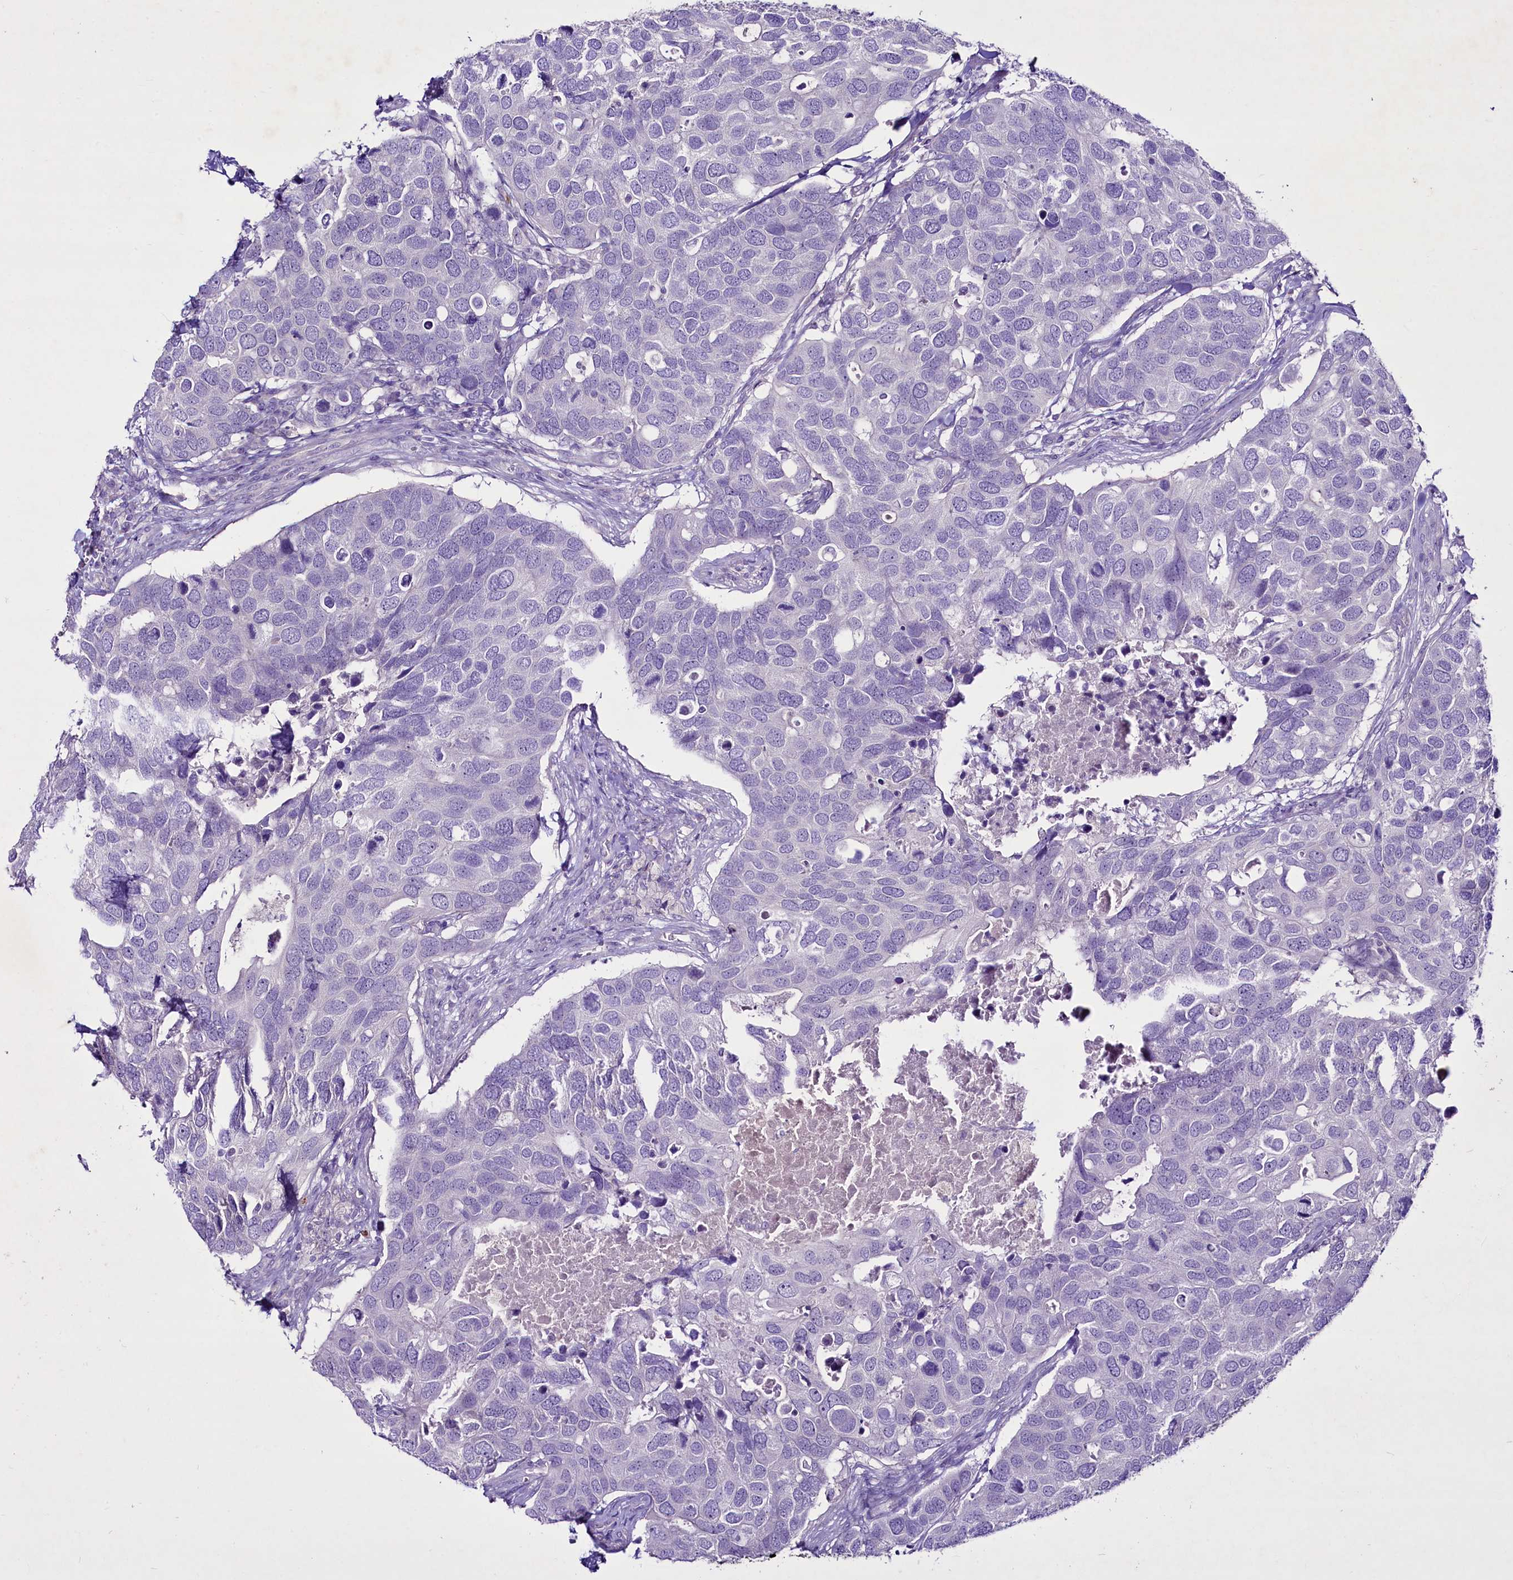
{"staining": {"intensity": "negative", "quantity": "none", "location": "none"}, "tissue": "breast cancer", "cell_type": "Tumor cells", "image_type": "cancer", "snomed": [{"axis": "morphology", "description": "Duct carcinoma"}, {"axis": "topography", "description": "Breast"}], "caption": "Photomicrograph shows no significant protein positivity in tumor cells of breast cancer.", "gene": "FAM209B", "patient": {"sex": "female", "age": 83}}